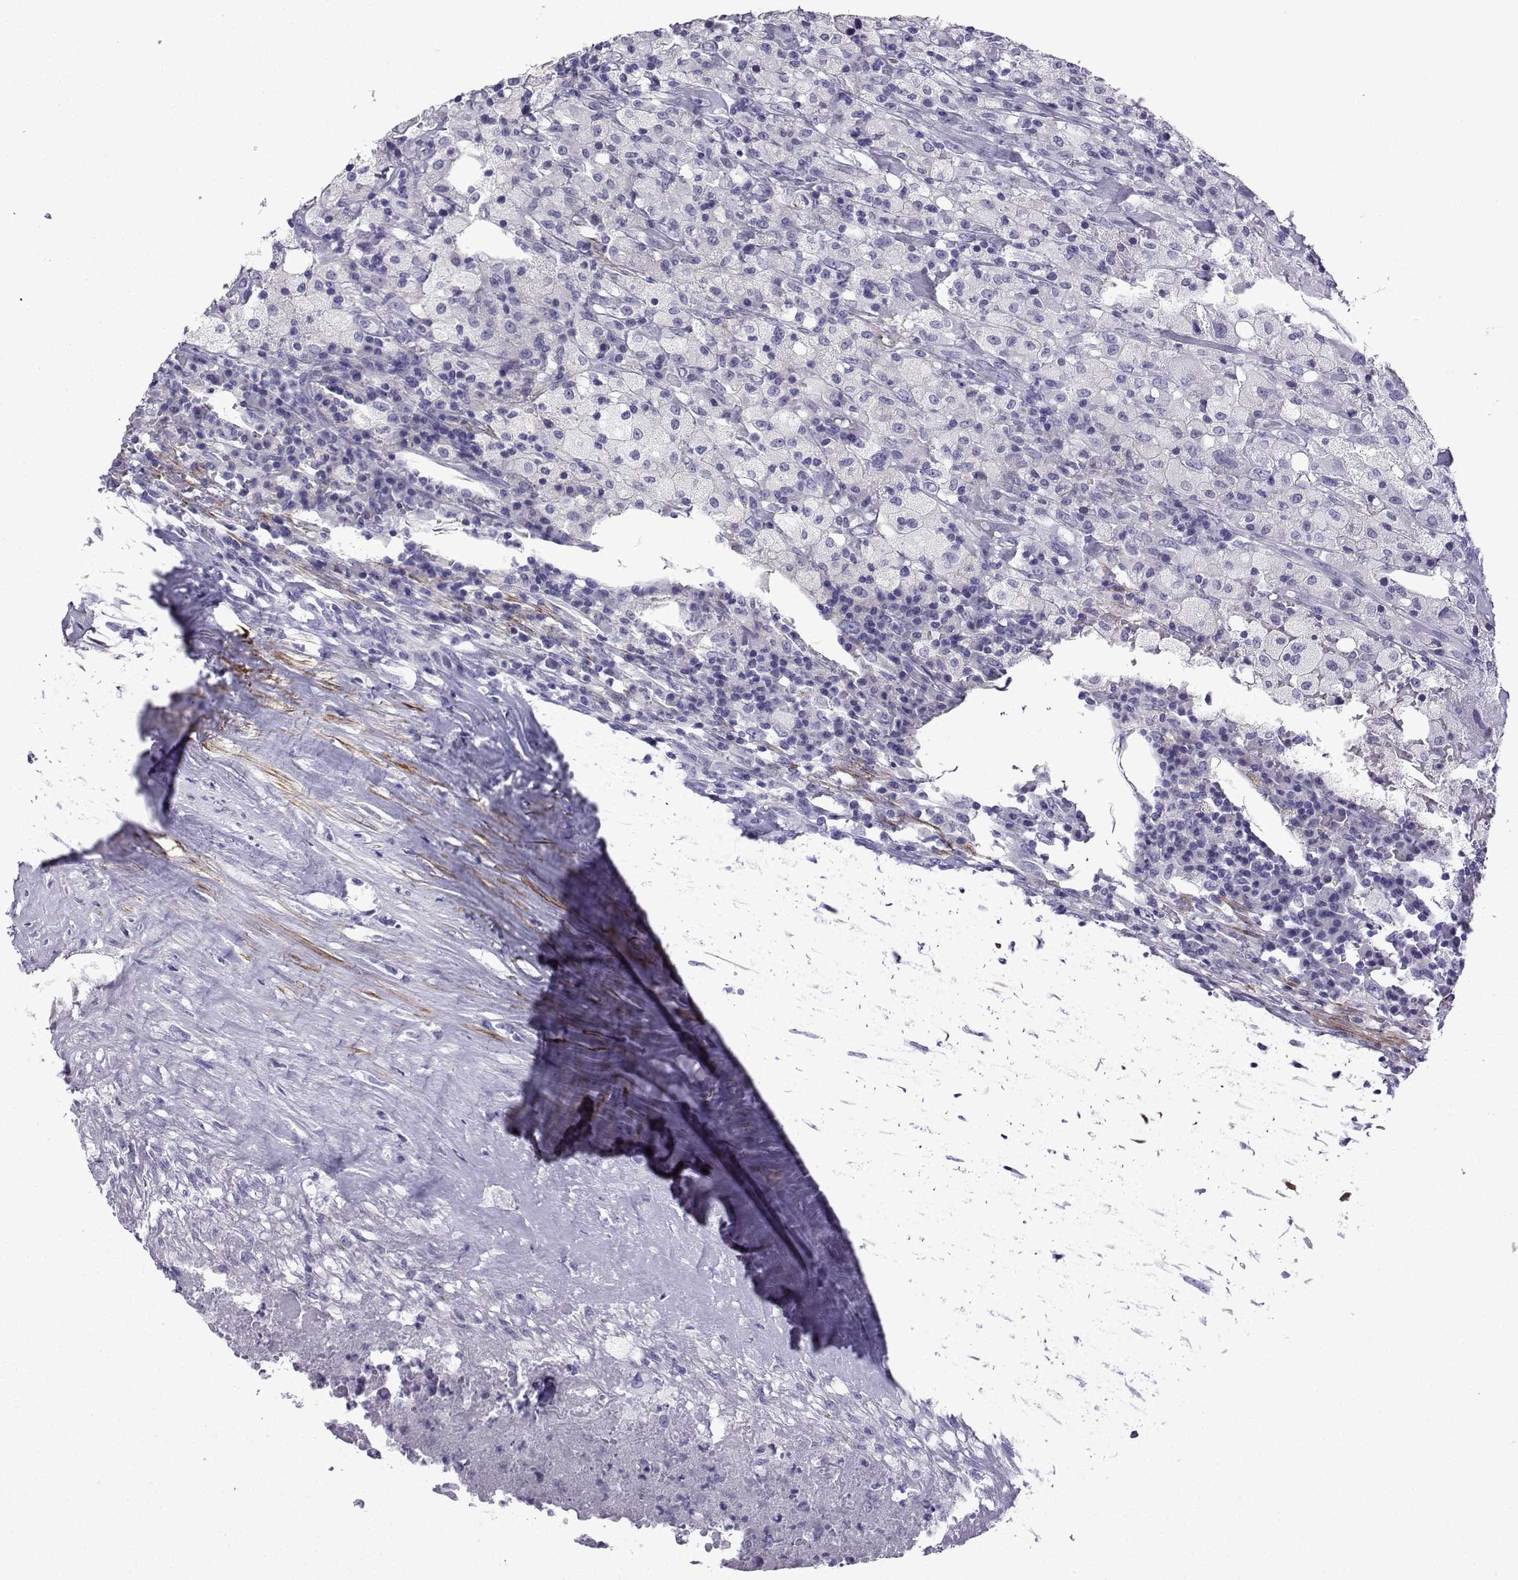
{"staining": {"intensity": "negative", "quantity": "none", "location": "none"}, "tissue": "testis cancer", "cell_type": "Tumor cells", "image_type": "cancer", "snomed": [{"axis": "morphology", "description": "Necrosis, NOS"}, {"axis": "morphology", "description": "Carcinoma, Embryonal, NOS"}, {"axis": "topography", "description": "Testis"}], "caption": "There is no significant positivity in tumor cells of embryonal carcinoma (testis). The staining was performed using DAB (3,3'-diaminobenzidine) to visualize the protein expression in brown, while the nuclei were stained in blue with hematoxylin (Magnification: 20x).", "gene": "KCNF1", "patient": {"sex": "male", "age": 19}}